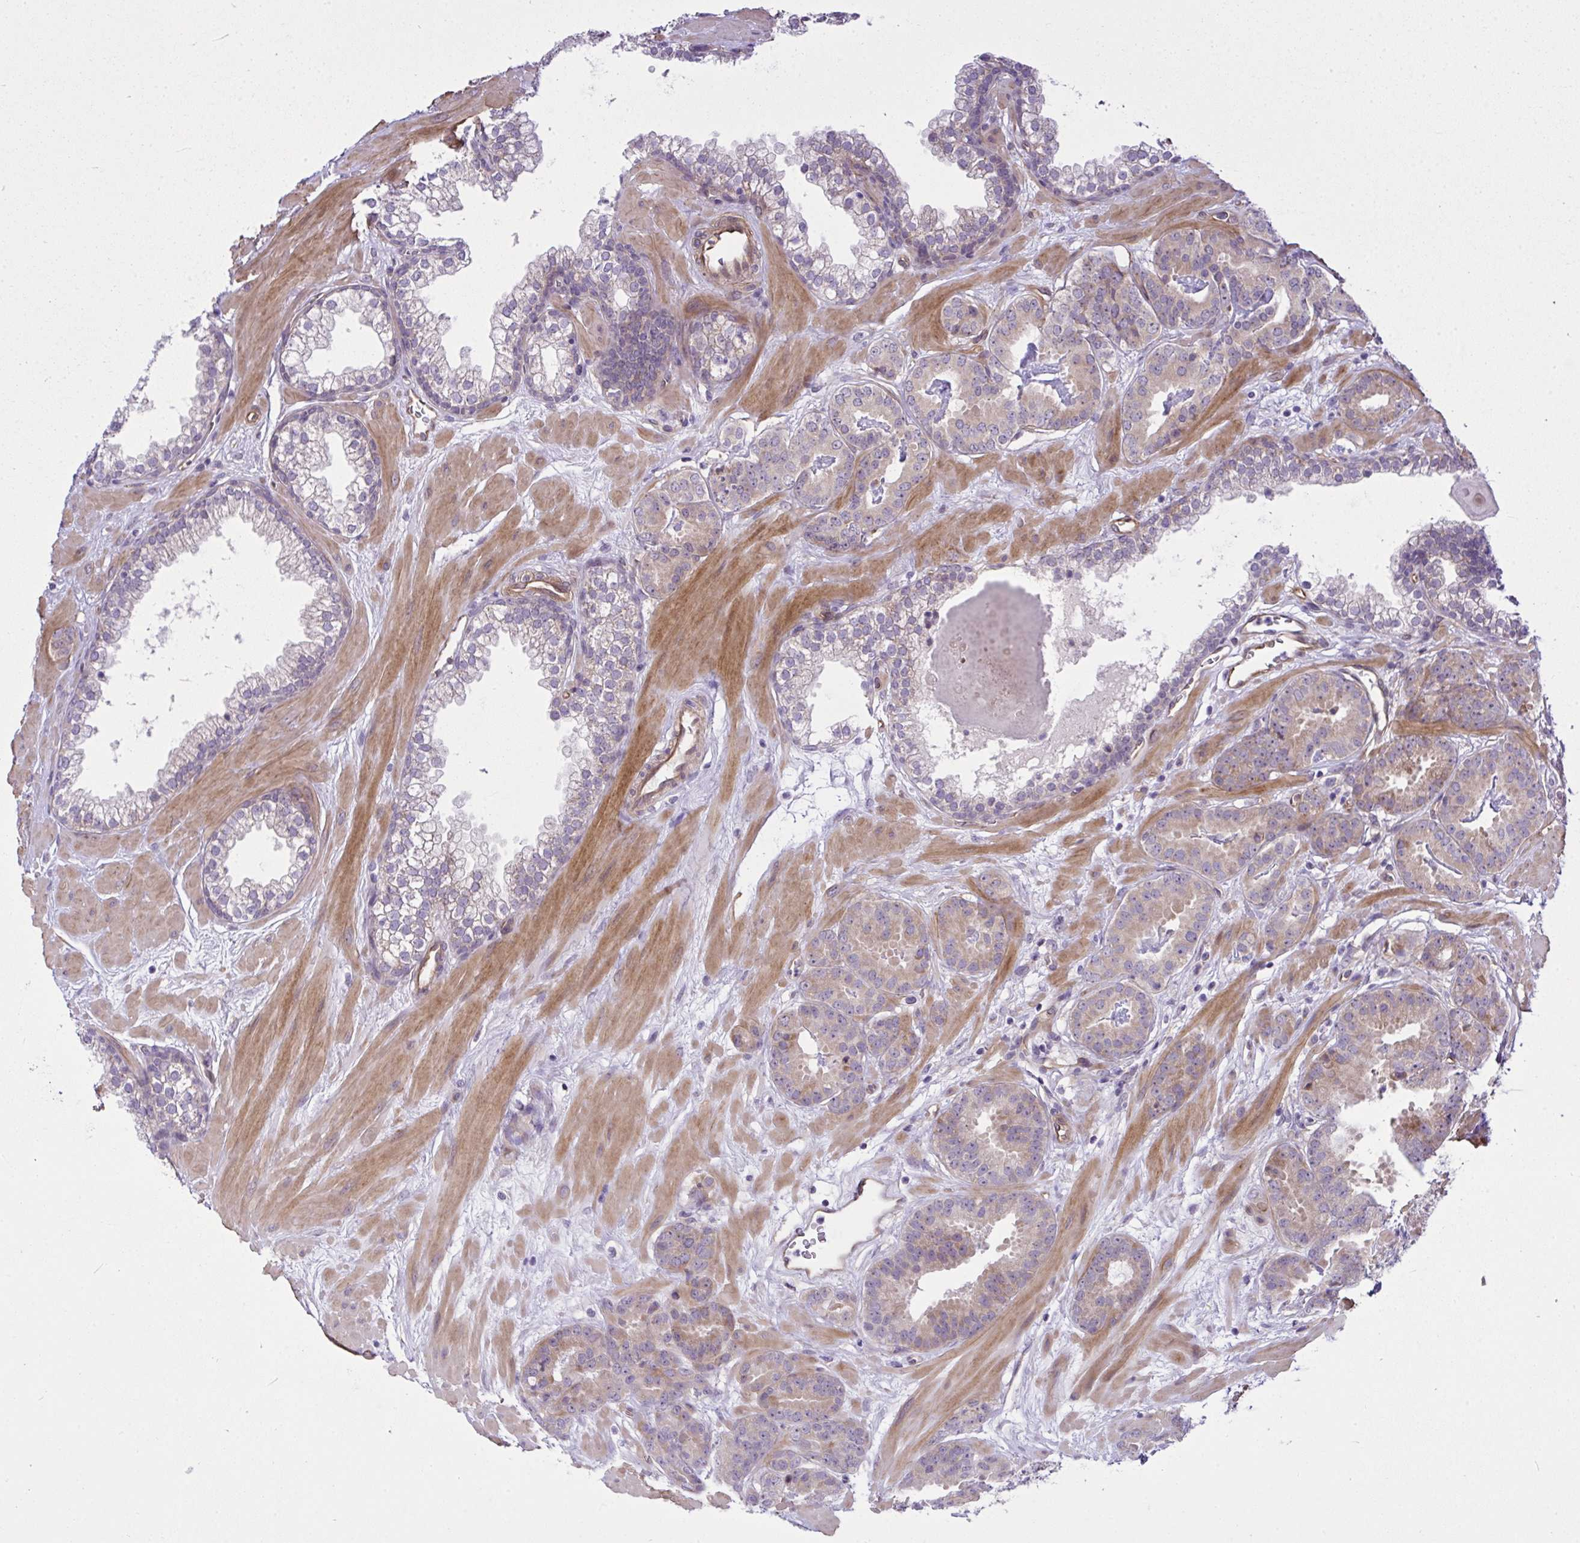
{"staining": {"intensity": "moderate", "quantity": "25%-75%", "location": "cytoplasmic/membranous"}, "tissue": "prostate cancer", "cell_type": "Tumor cells", "image_type": "cancer", "snomed": [{"axis": "morphology", "description": "Adenocarcinoma, Low grade"}, {"axis": "topography", "description": "Prostate"}], "caption": "Prostate cancer (low-grade adenocarcinoma) stained with a protein marker exhibits moderate staining in tumor cells.", "gene": "RSKR", "patient": {"sex": "male", "age": 62}}